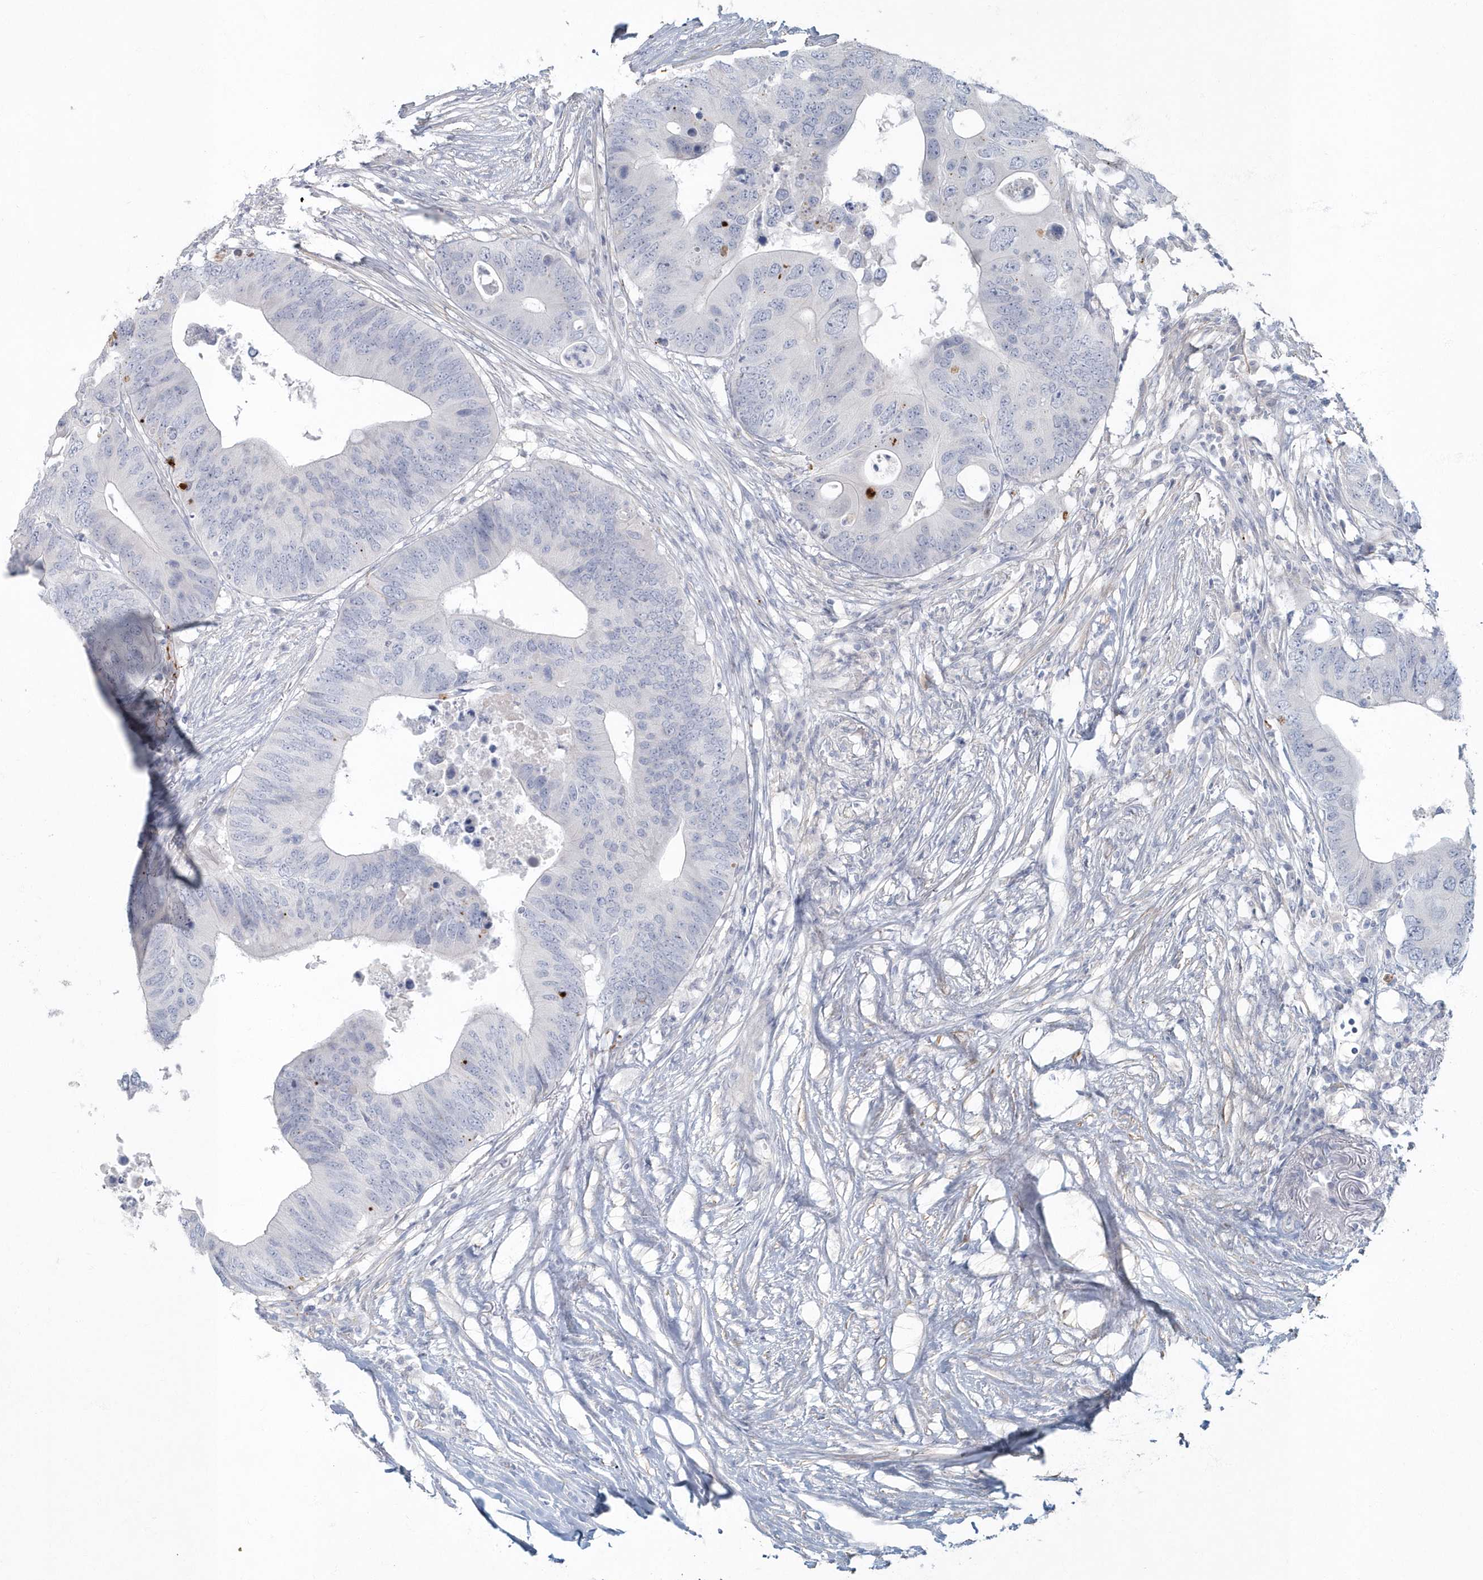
{"staining": {"intensity": "negative", "quantity": "none", "location": "none"}, "tissue": "colorectal cancer", "cell_type": "Tumor cells", "image_type": "cancer", "snomed": [{"axis": "morphology", "description": "Adenocarcinoma, NOS"}, {"axis": "topography", "description": "Colon"}], "caption": "Immunohistochemistry (IHC) histopathology image of neoplastic tissue: human adenocarcinoma (colorectal) stained with DAB (3,3'-diaminobenzidine) exhibits no significant protein expression in tumor cells.", "gene": "MYOT", "patient": {"sex": "male", "age": 71}}